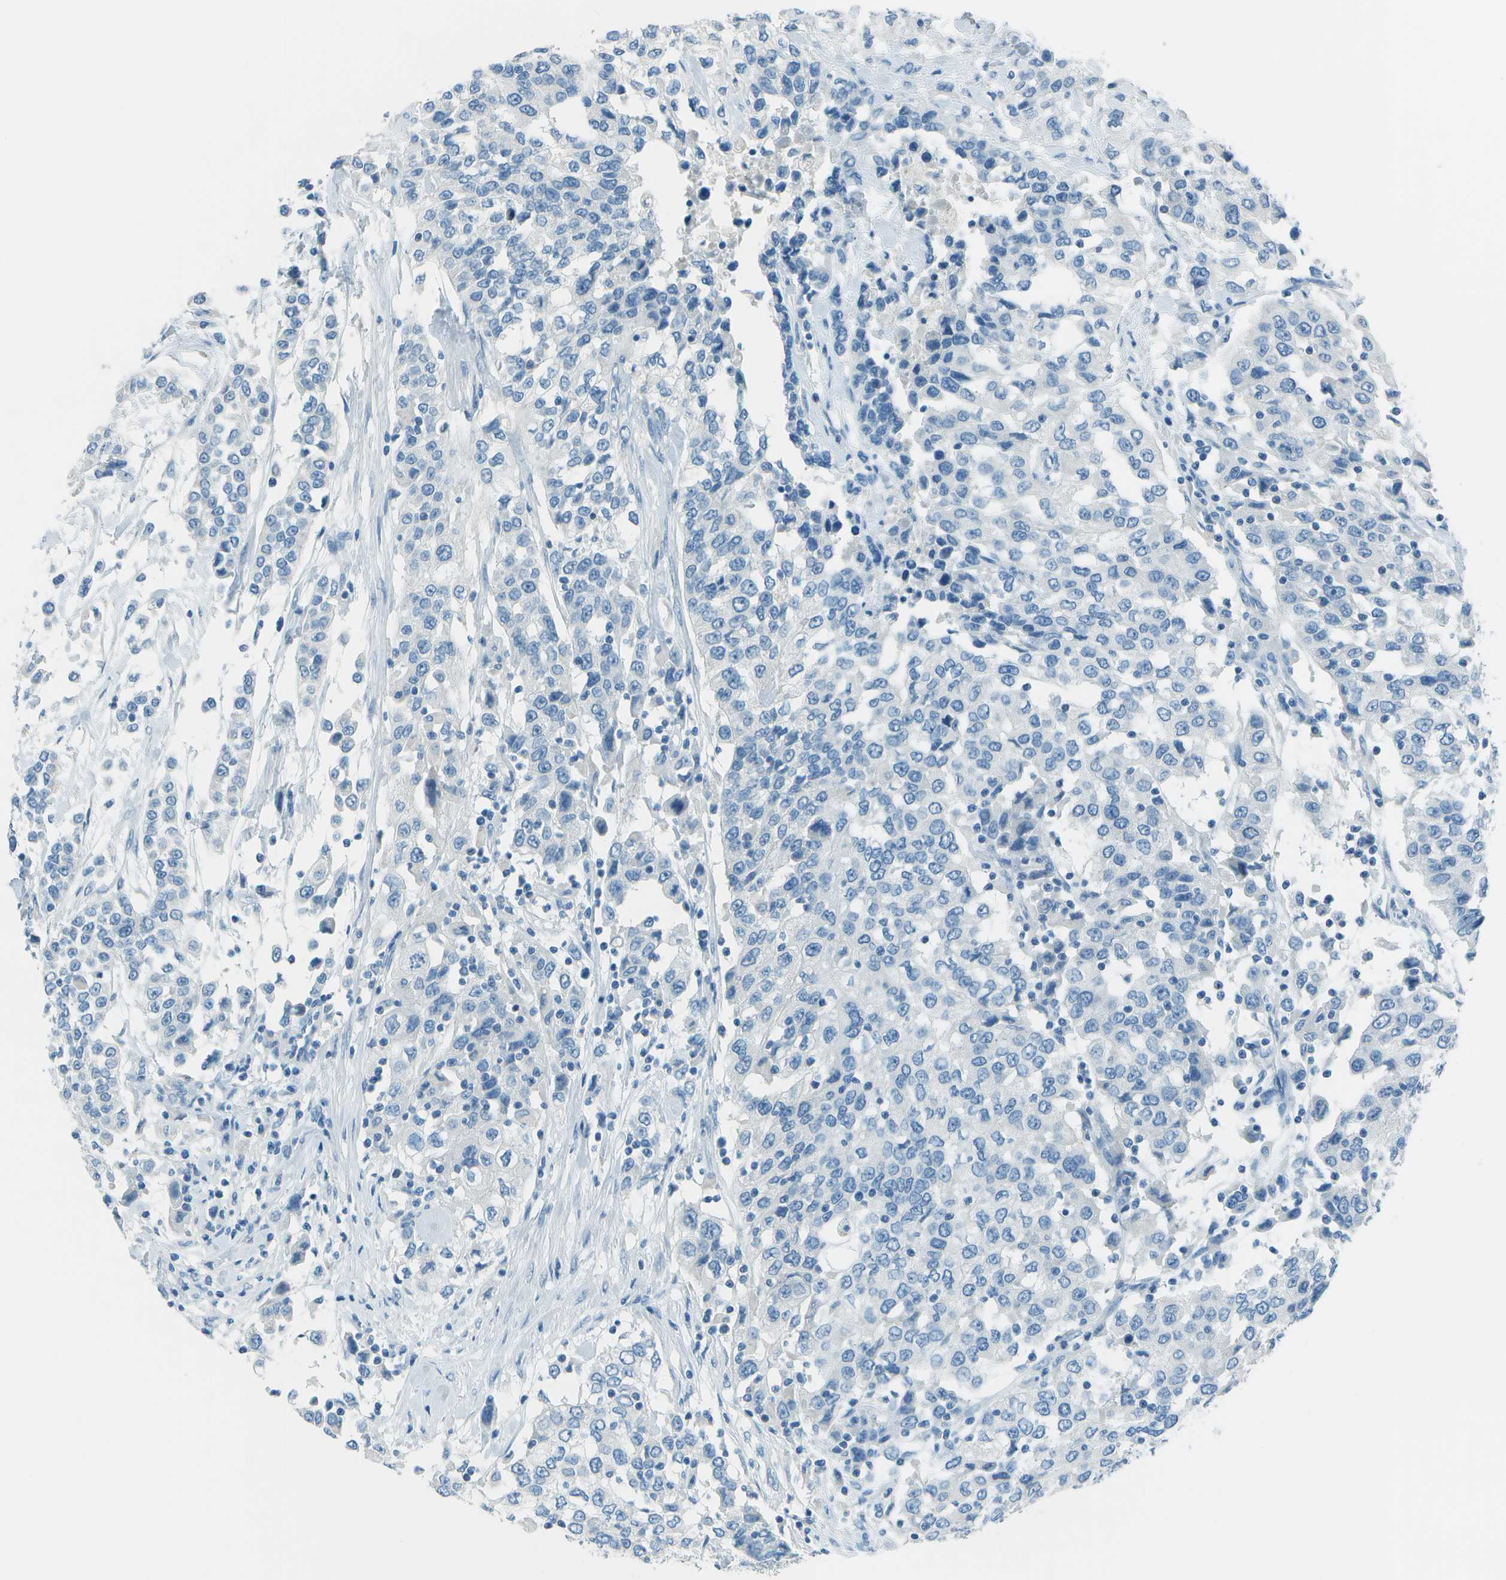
{"staining": {"intensity": "negative", "quantity": "none", "location": "none"}, "tissue": "urothelial cancer", "cell_type": "Tumor cells", "image_type": "cancer", "snomed": [{"axis": "morphology", "description": "Urothelial carcinoma, High grade"}, {"axis": "topography", "description": "Urinary bladder"}], "caption": "Immunohistochemical staining of urothelial cancer reveals no significant expression in tumor cells.", "gene": "FGF1", "patient": {"sex": "female", "age": 80}}